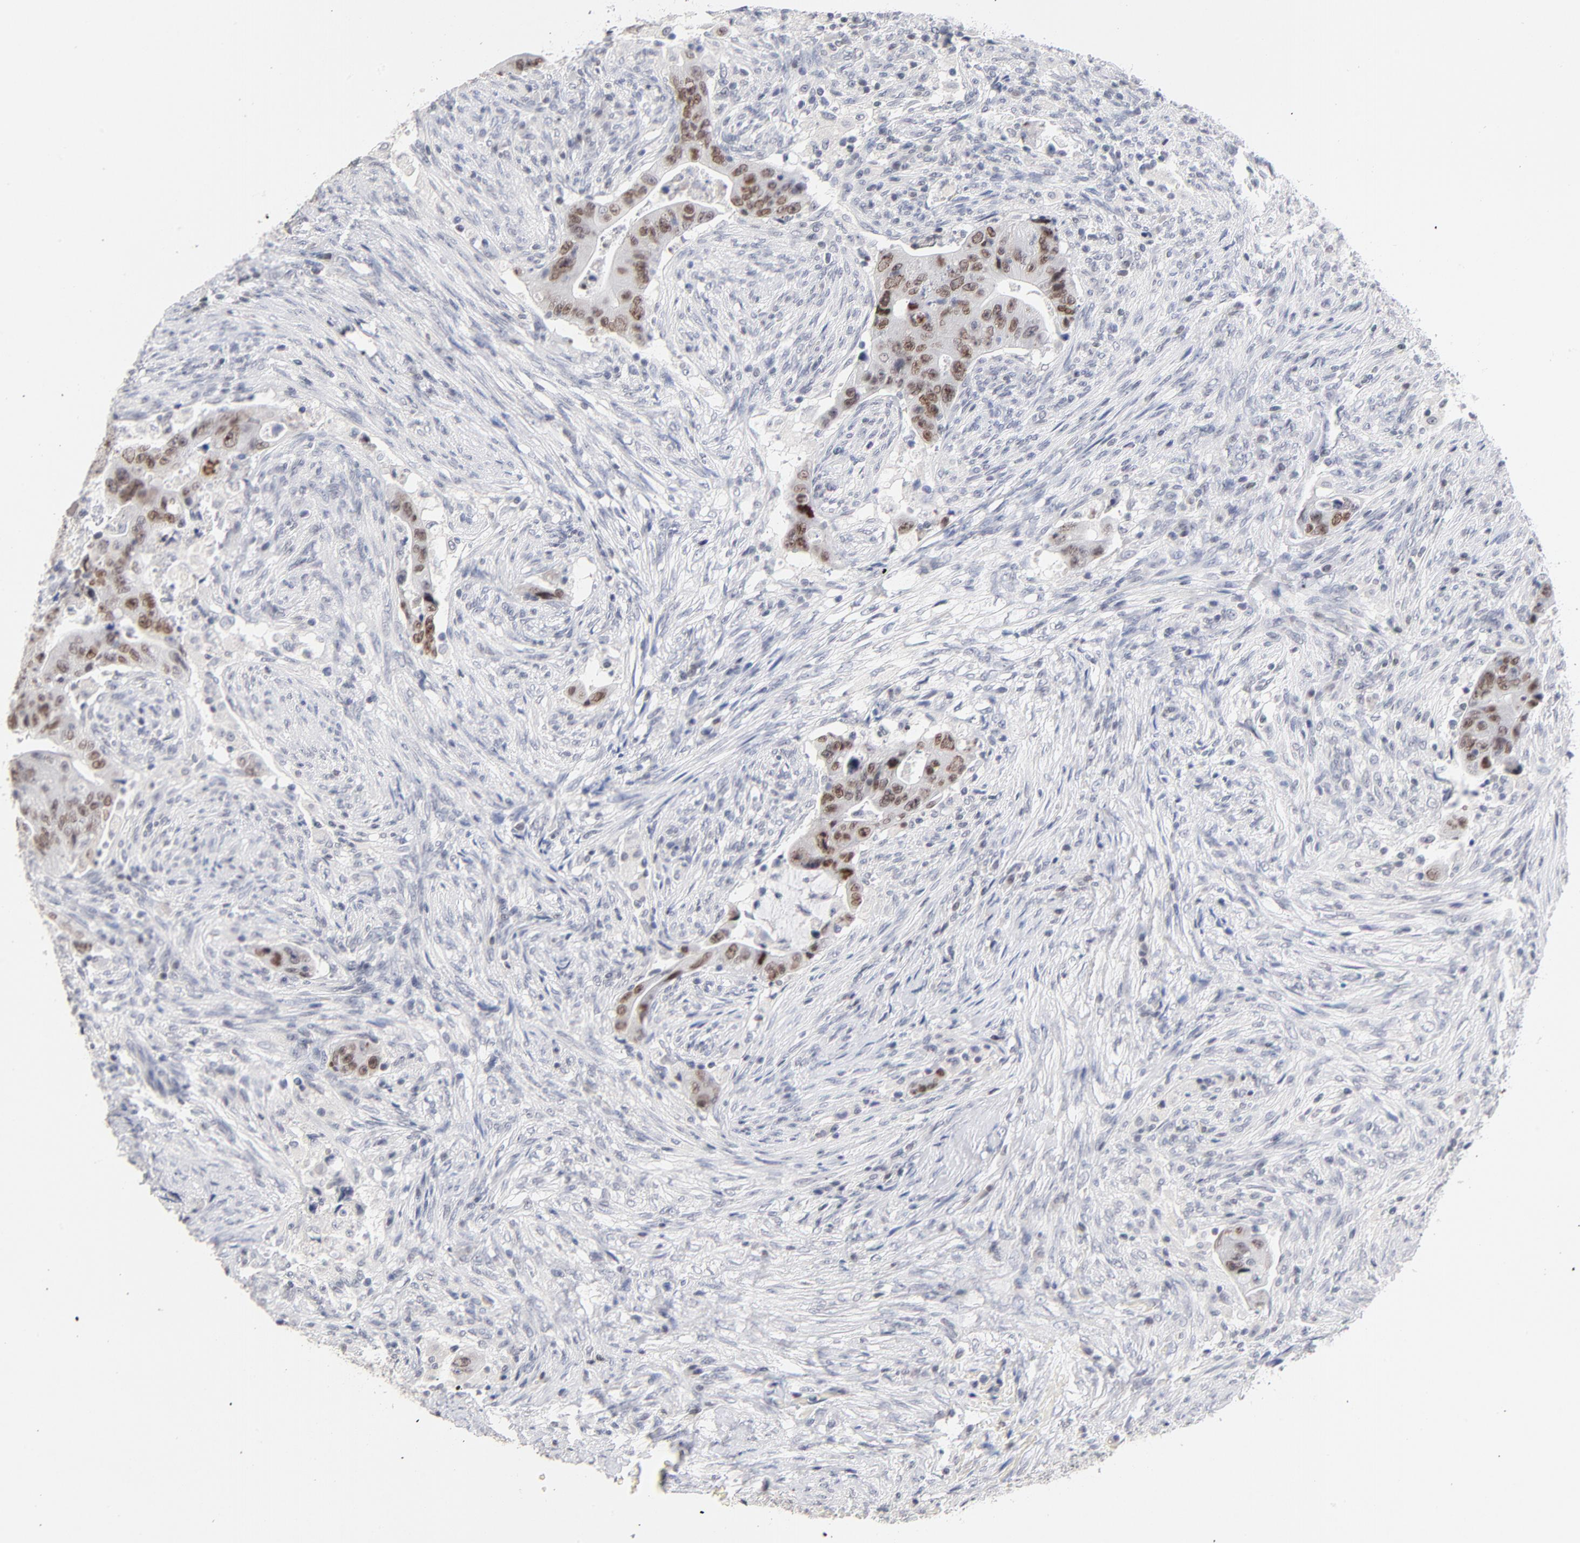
{"staining": {"intensity": "weak", "quantity": ">75%", "location": "nuclear"}, "tissue": "colorectal cancer", "cell_type": "Tumor cells", "image_type": "cancer", "snomed": [{"axis": "morphology", "description": "Adenocarcinoma, NOS"}, {"axis": "topography", "description": "Rectum"}], "caption": "This micrograph shows colorectal adenocarcinoma stained with IHC to label a protein in brown. The nuclear of tumor cells show weak positivity for the protein. Nuclei are counter-stained blue.", "gene": "ORC2", "patient": {"sex": "female", "age": 71}}